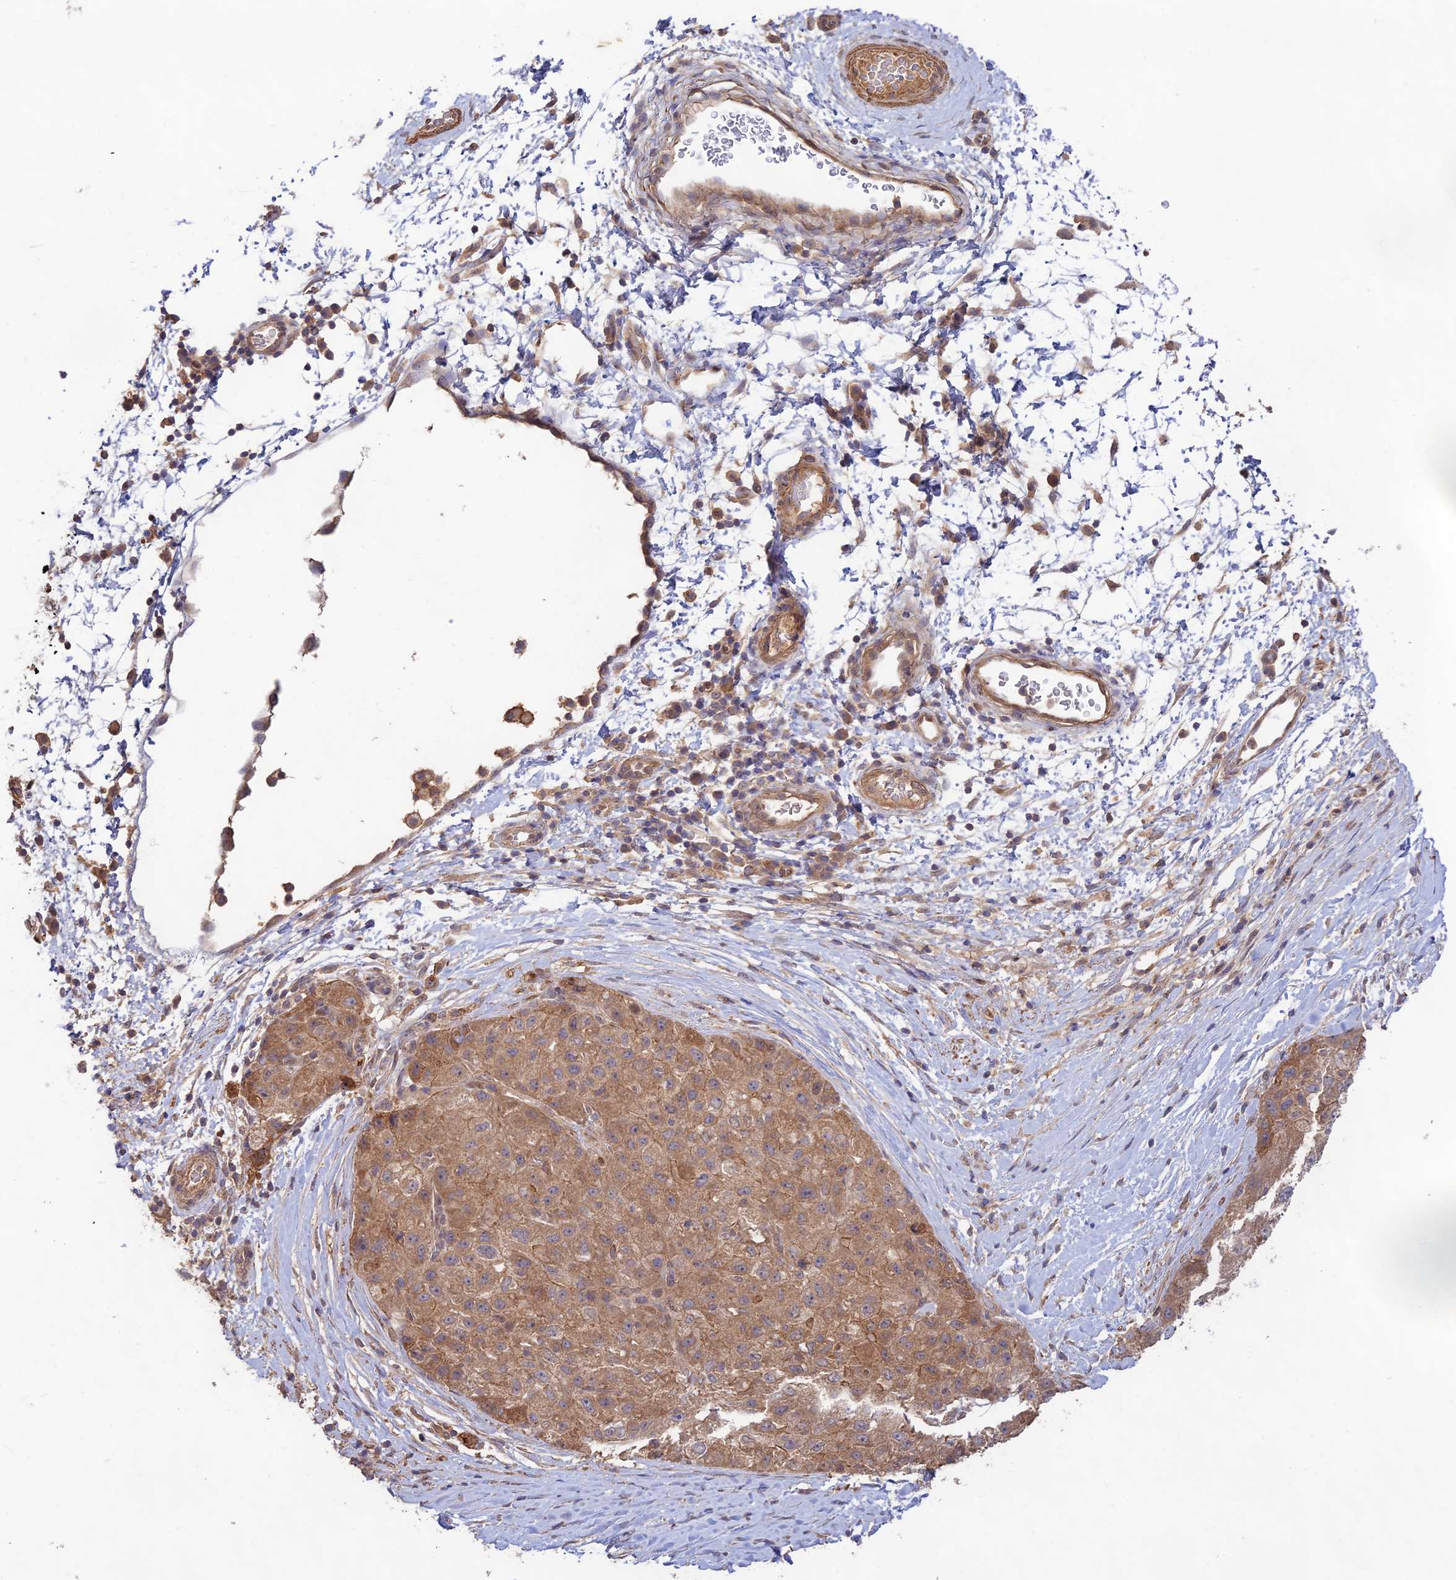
{"staining": {"intensity": "moderate", "quantity": ">75%", "location": "cytoplasmic/membranous"}, "tissue": "liver cancer", "cell_type": "Tumor cells", "image_type": "cancer", "snomed": [{"axis": "morphology", "description": "Carcinoma, Hepatocellular, NOS"}, {"axis": "topography", "description": "Liver"}], "caption": "A photomicrograph showing moderate cytoplasmic/membranous positivity in approximately >75% of tumor cells in liver cancer, as visualized by brown immunohistochemical staining.", "gene": "CLCF1", "patient": {"sex": "male", "age": 80}}